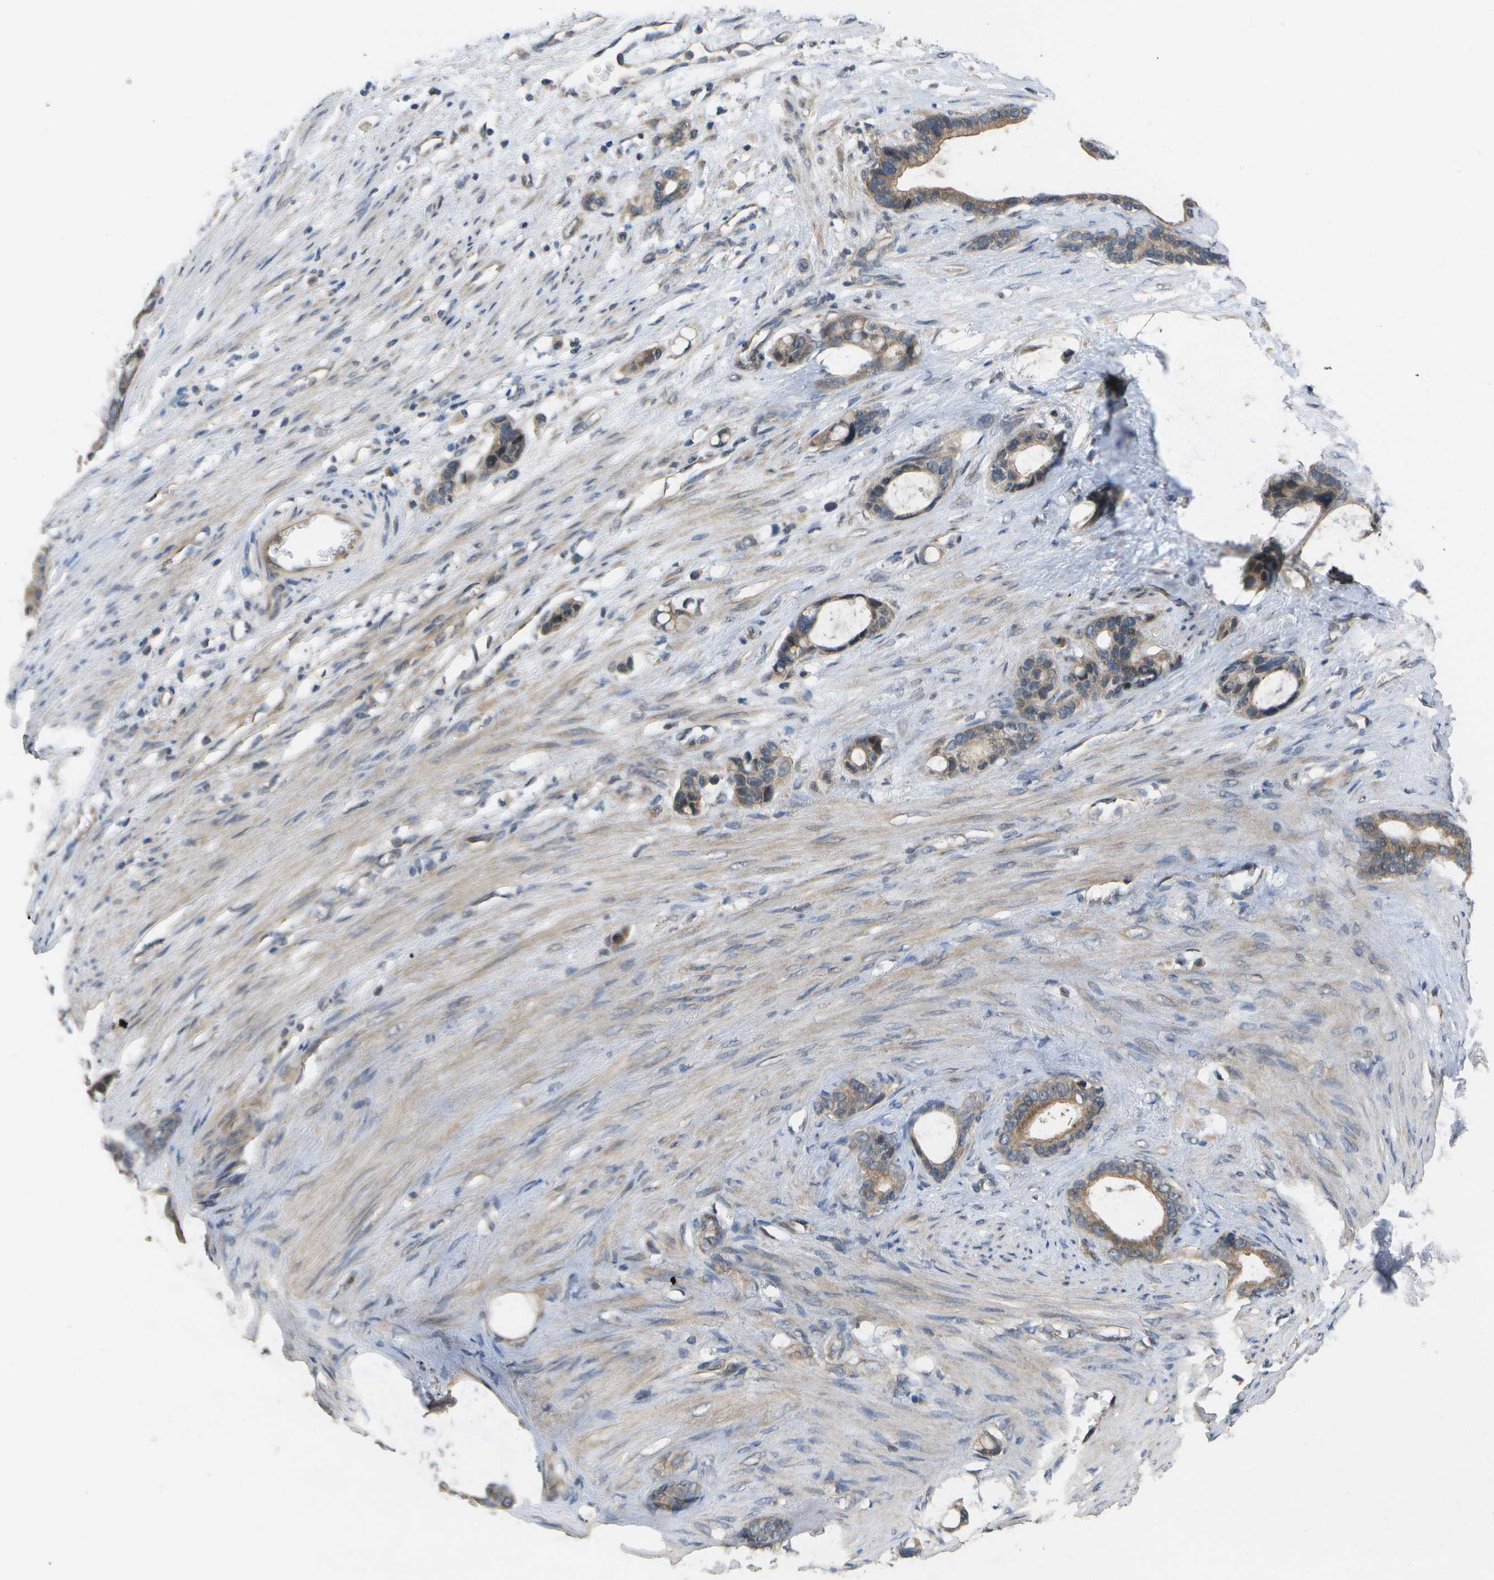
{"staining": {"intensity": "moderate", "quantity": ">75%", "location": "cytoplasmic/membranous"}, "tissue": "stomach cancer", "cell_type": "Tumor cells", "image_type": "cancer", "snomed": [{"axis": "morphology", "description": "Adenocarcinoma, NOS"}, {"axis": "topography", "description": "Stomach"}], "caption": "IHC of human stomach cancer (adenocarcinoma) demonstrates medium levels of moderate cytoplasmic/membranous staining in approximately >75% of tumor cells. (DAB = brown stain, brightfield microscopy at high magnification).", "gene": "ALAS1", "patient": {"sex": "female", "age": 75}}